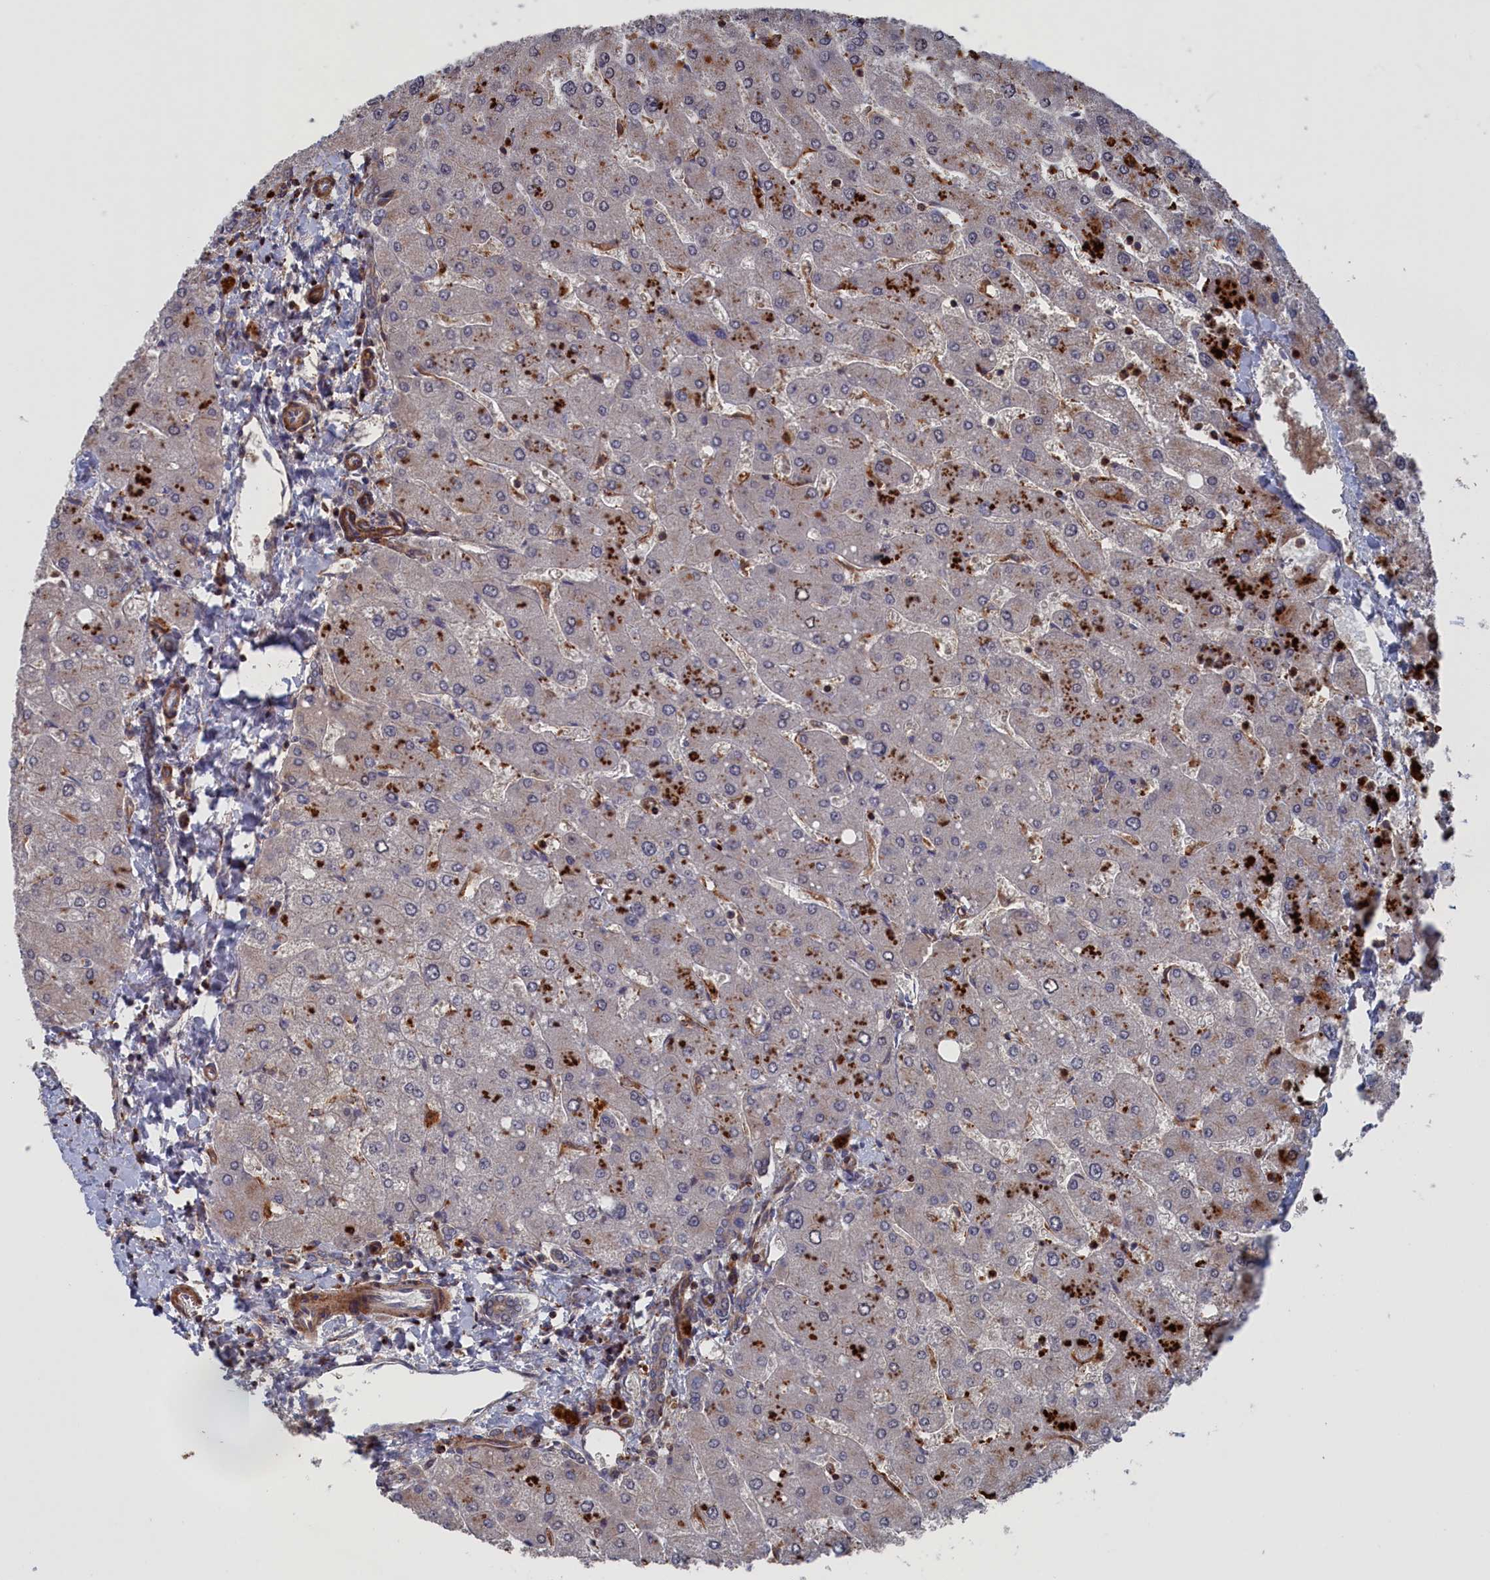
{"staining": {"intensity": "weak", "quantity": "<25%", "location": "cytoplasmic/membranous"}, "tissue": "liver", "cell_type": "Cholangiocytes", "image_type": "normal", "snomed": [{"axis": "morphology", "description": "Normal tissue, NOS"}, {"axis": "topography", "description": "Liver"}], "caption": "Protein analysis of normal liver displays no significant expression in cholangiocytes. (DAB (3,3'-diaminobenzidine) IHC, high magnification).", "gene": "PLA2G15", "patient": {"sex": "male", "age": 55}}